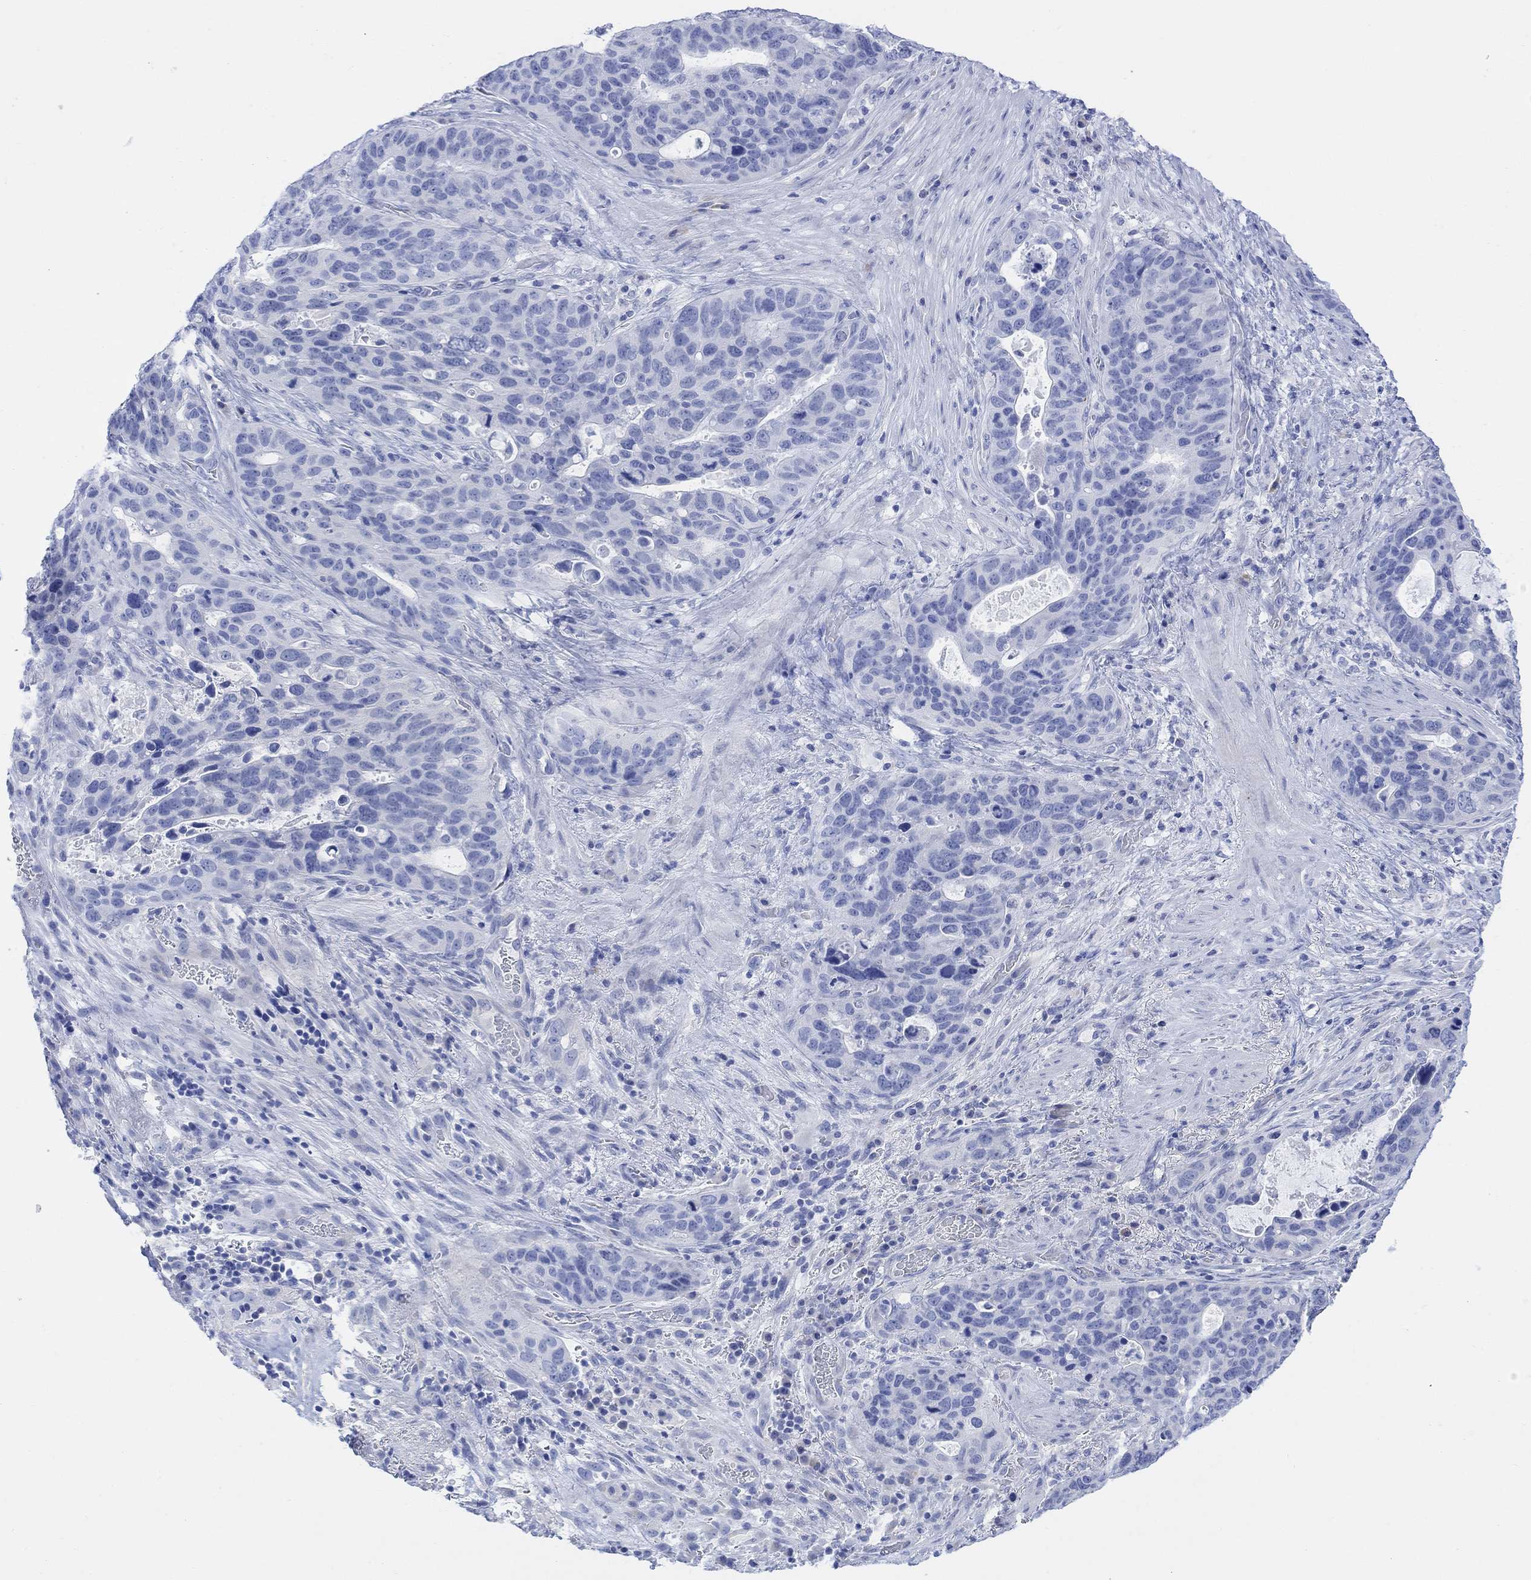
{"staining": {"intensity": "negative", "quantity": "none", "location": "none"}, "tissue": "stomach cancer", "cell_type": "Tumor cells", "image_type": "cancer", "snomed": [{"axis": "morphology", "description": "Adenocarcinoma, NOS"}, {"axis": "topography", "description": "Stomach"}], "caption": "High power microscopy micrograph of an immunohistochemistry micrograph of stomach cancer (adenocarcinoma), revealing no significant staining in tumor cells. (Stains: DAB IHC with hematoxylin counter stain, Microscopy: brightfield microscopy at high magnification).", "gene": "GNG13", "patient": {"sex": "male", "age": 54}}